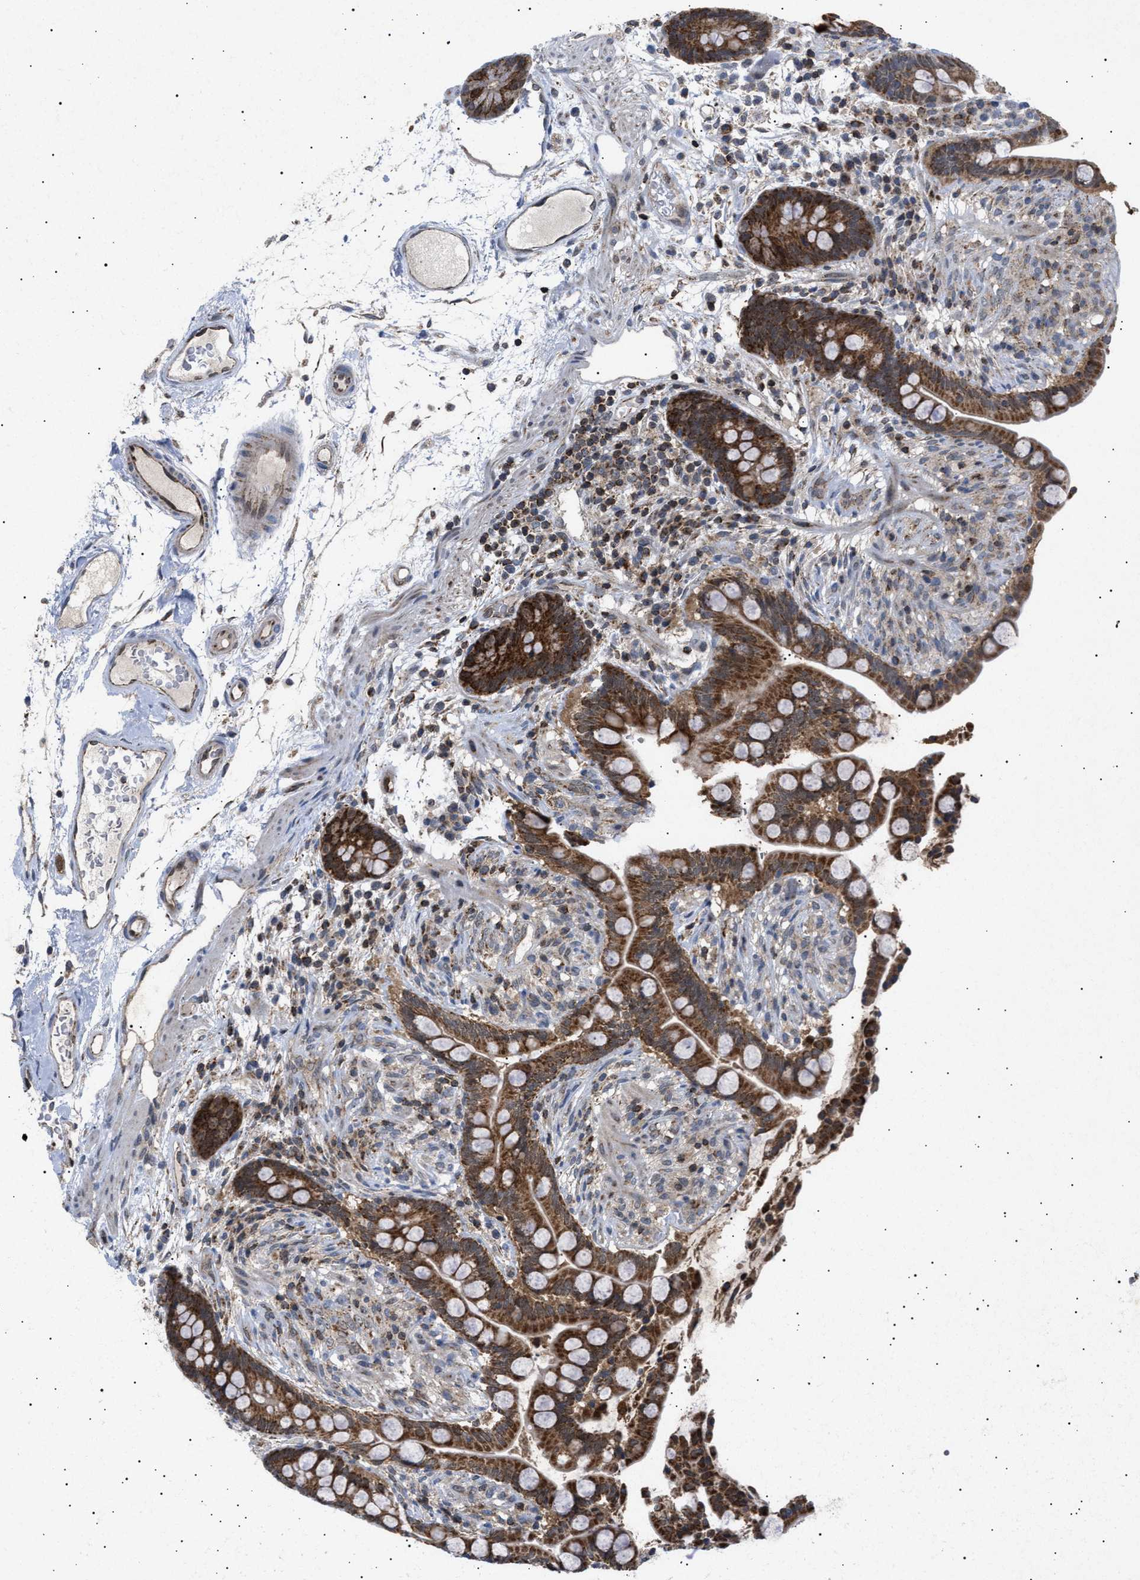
{"staining": {"intensity": "strong", "quantity": ">75%", "location": "cytoplasmic/membranous"}, "tissue": "colon", "cell_type": "Endothelial cells", "image_type": "normal", "snomed": [{"axis": "morphology", "description": "Normal tissue, NOS"}, {"axis": "topography", "description": "Colon"}], "caption": "A brown stain labels strong cytoplasmic/membranous expression of a protein in endothelial cells of benign colon. (Stains: DAB in brown, nuclei in blue, Microscopy: brightfield microscopy at high magnification).", "gene": "SIRT5", "patient": {"sex": "male", "age": 73}}